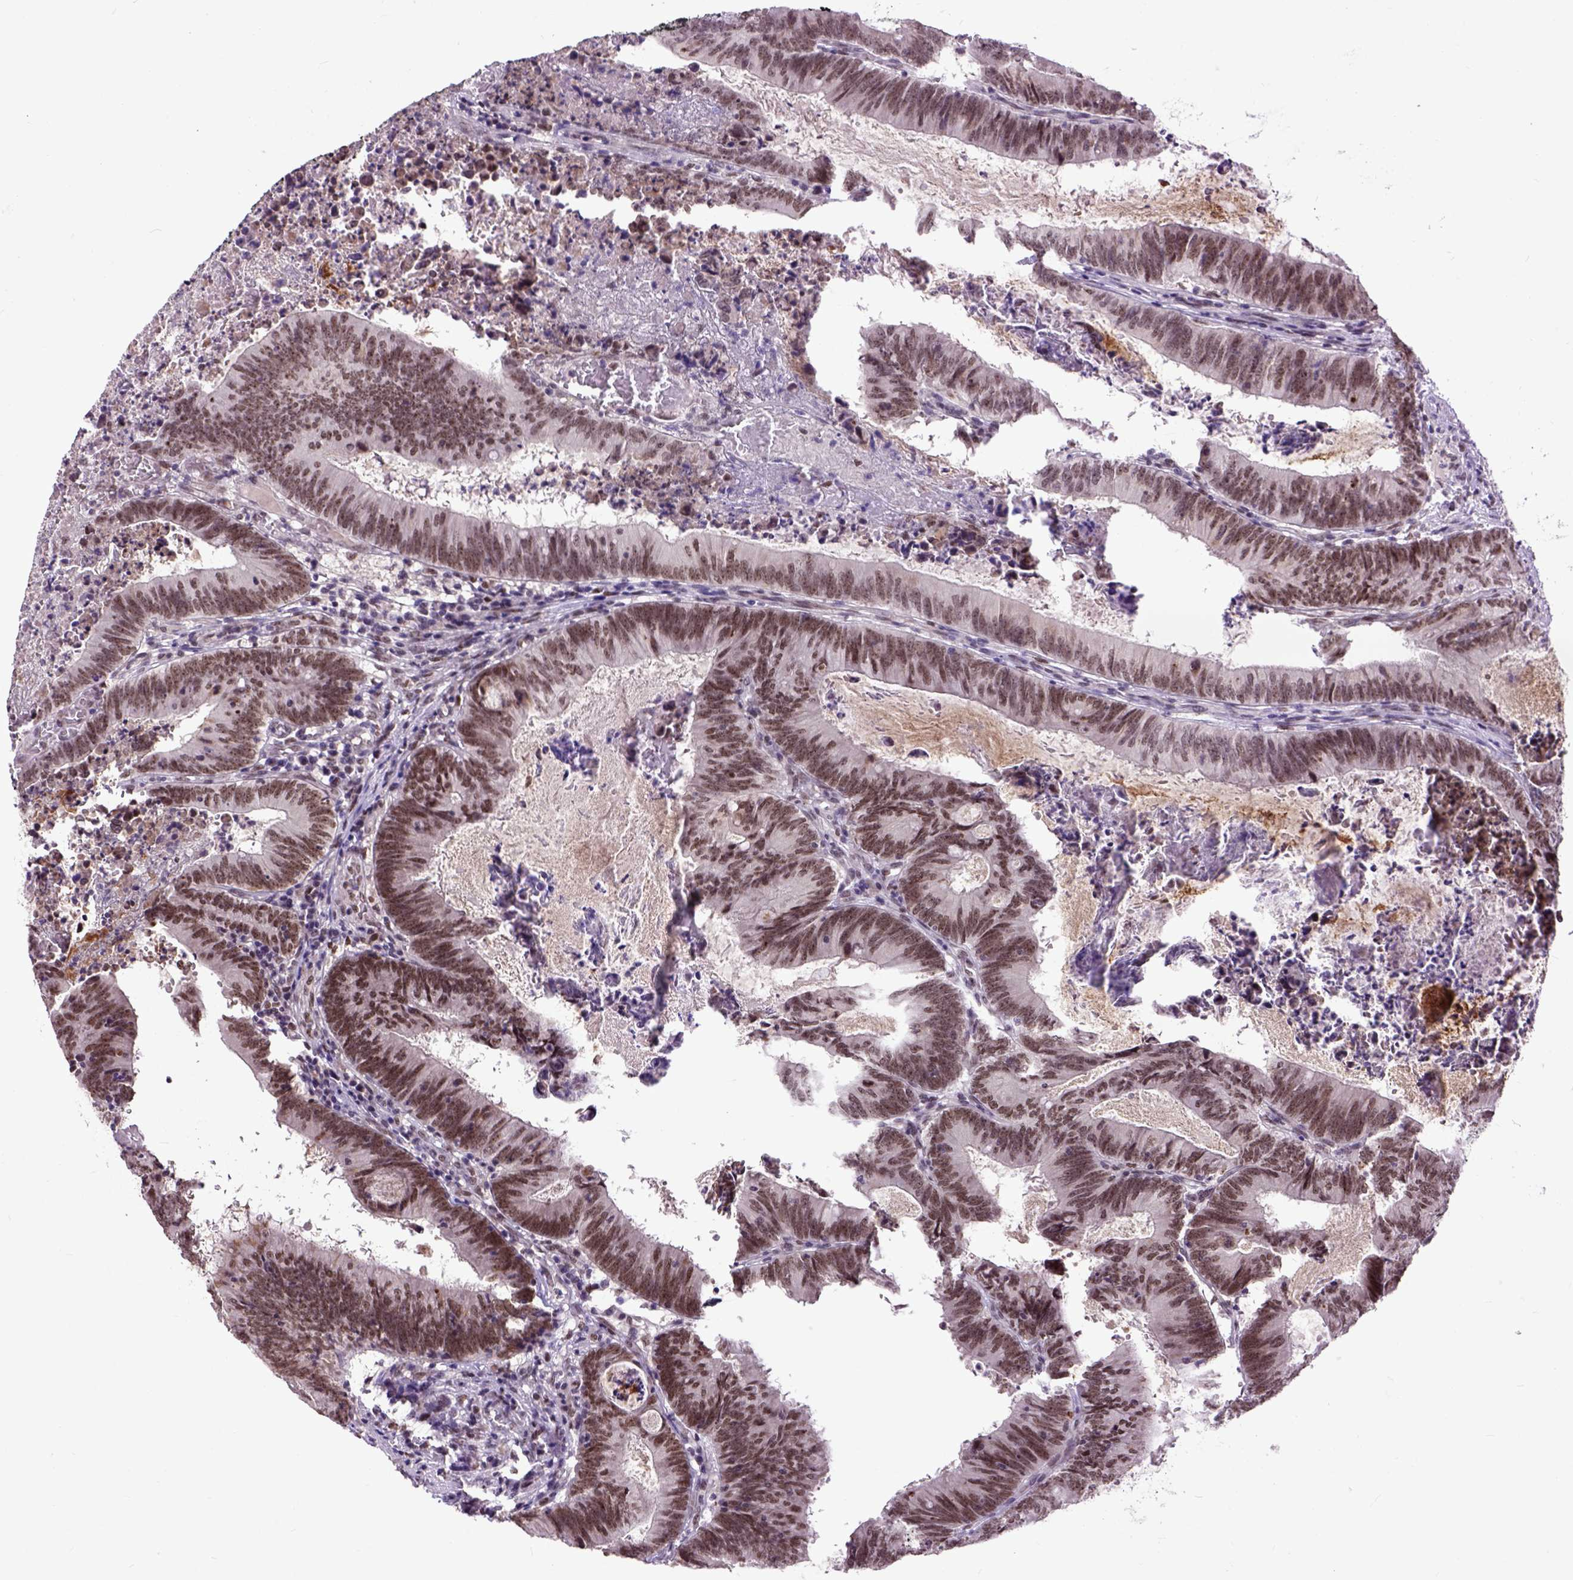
{"staining": {"intensity": "moderate", "quantity": ">75%", "location": "nuclear"}, "tissue": "colorectal cancer", "cell_type": "Tumor cells", "image_type": "cancer", "snomed": [{"axis": "morphology", "description": "Adenocarcinoma, NOS"}, {"axis": "topography", "description": "Colon"}], "caption": "Tumor cells demonstrate medium levels of moderate nuclear expression in approximately >75% of cells in human colorectal cancer.", "gene": "RCC2", "patient": {"sex": "female", "age": 70}}